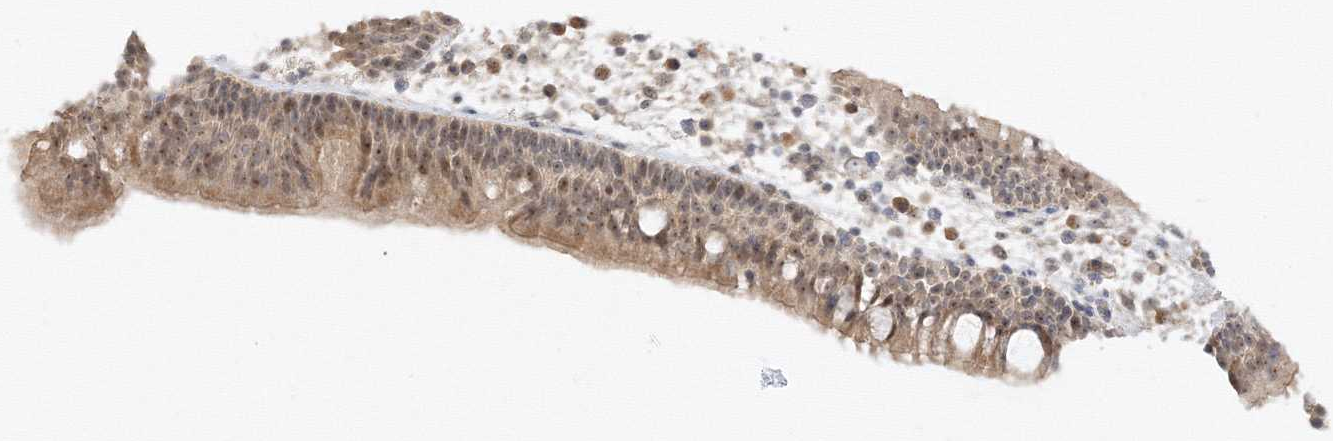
{"staining": {"intensity": "moderate", "quantity": ">75%", "location": "cytoplasmic/membranous,nuclear"}, "tissue": "nasopharynx", "cell_type": "Respiratory epithelial cells", "image_type": "normal", "snomed": [{"axis": "morphology", "description": "Normal tissue, NOS"}, {"axis": "morphology", "description": "Inflammation, NOS"}, {"axis": "morphology", "description": "Malignant melanoma, Metastatic site"}, {"axis": "topography", "description": "Nasopharynx"}], "caption": "Immunohistochemistry (DAB (3,3'-diaminobenzidine)) staining of unremarkable nasopharynx reveals moderate cytoplasmic/membranous,nuclear protein expression in approximately >75% of respiratory epithelial cells.", "gene": "ETAA1", "patient": {"sex": "male", "age": 70}}